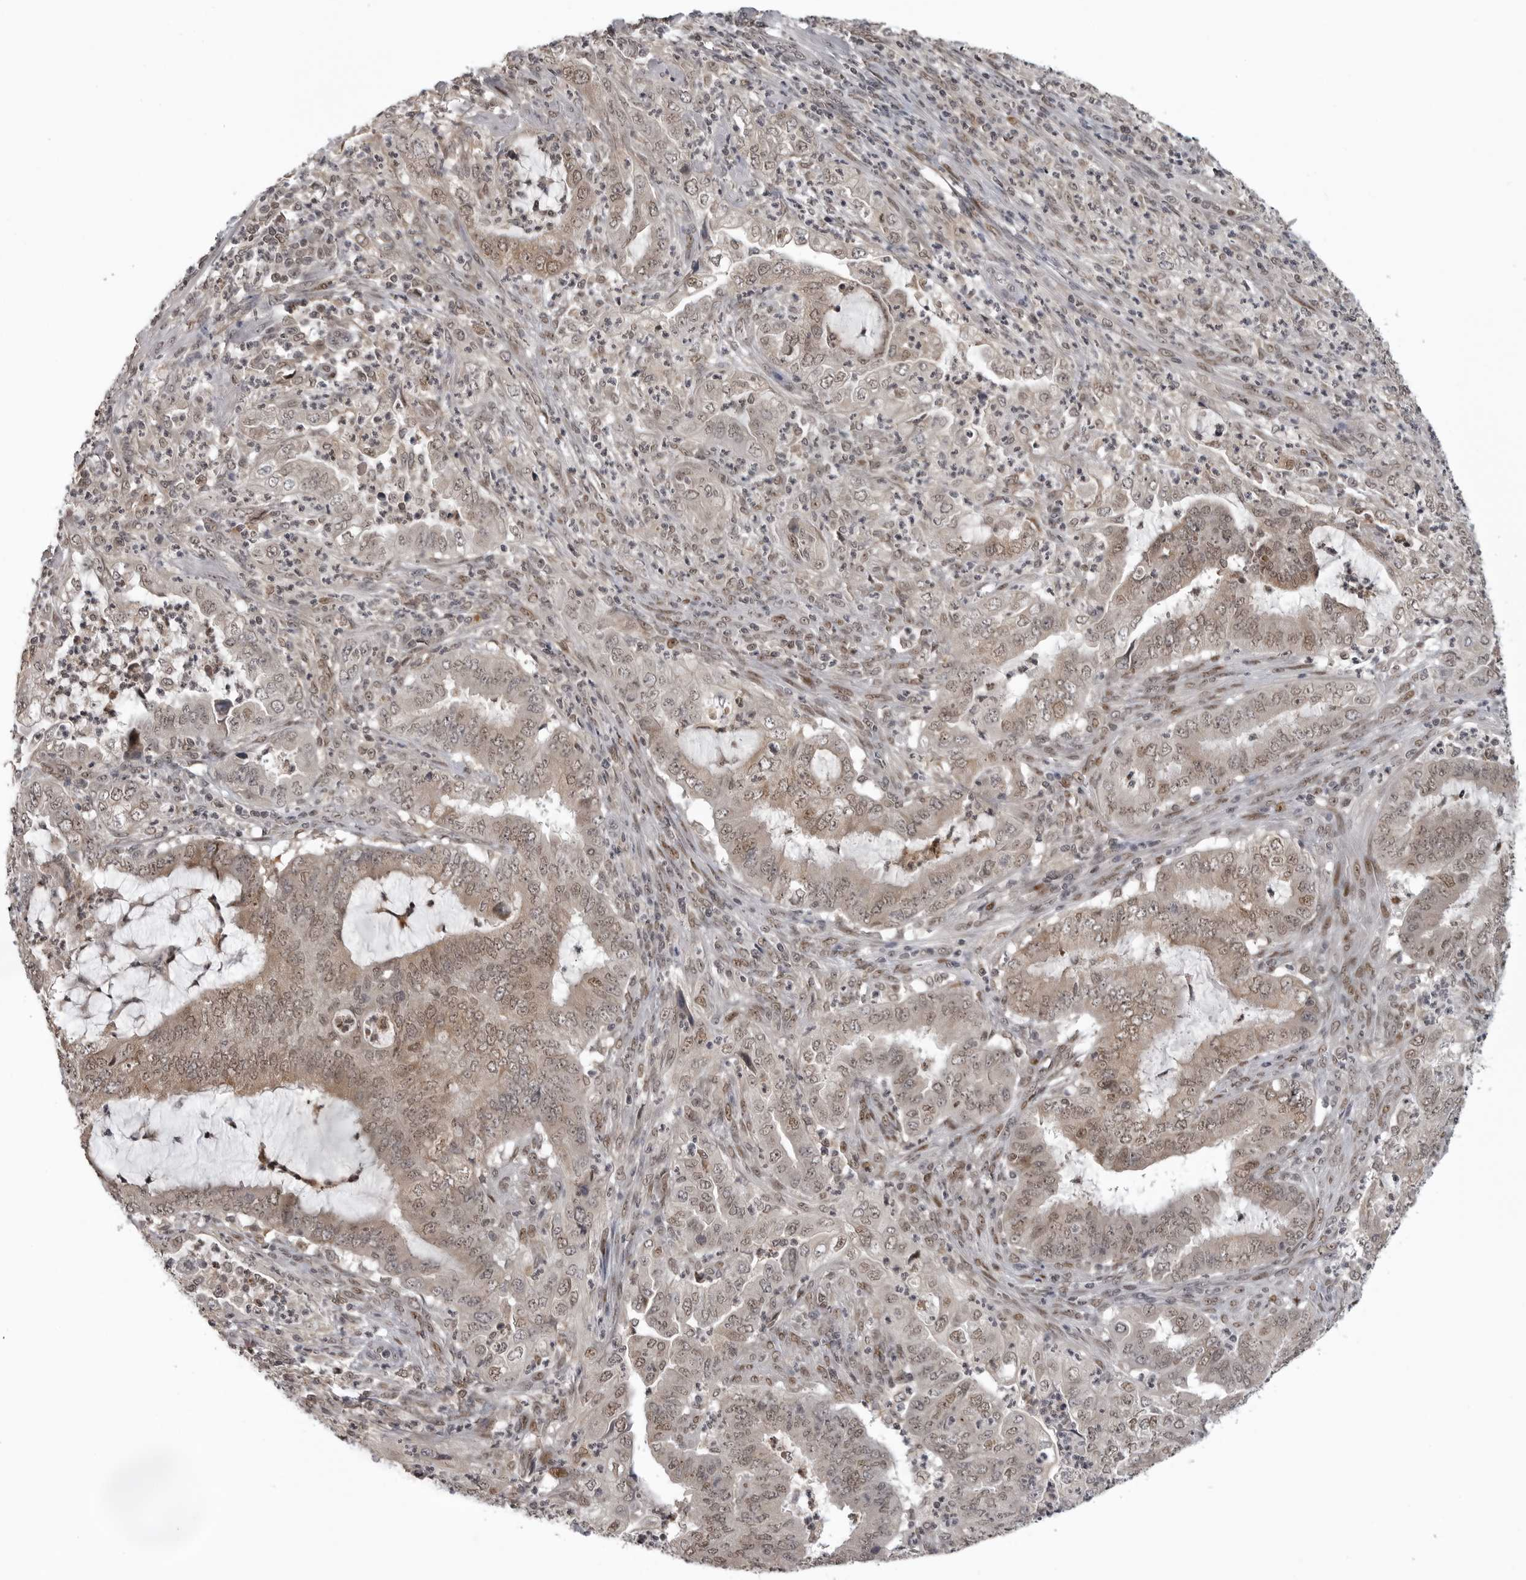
{"staining": {"intensity": "weak", "quantity": ">75%", "location": "cytoplasmic/membranous,nuclear"}, "tissue": "endometrial cancer", "cell_type": "Tumor cells", "image_type": "cancer", "snomed": [{"axis": "morphology", "description": "Adenocarcinoma, NOS"}, {"axis": "topography", "description": "Endometrium"}], "caption": "Brown immunohistochemical staining in endometrial cancer (adenocarcinoma) shows weak cytoplasmic/membranous and nuclear positivity in approximately >75% of tumor cells.", "gene": "C8orf58", "patient": {"sex": "female", "age": 51}}